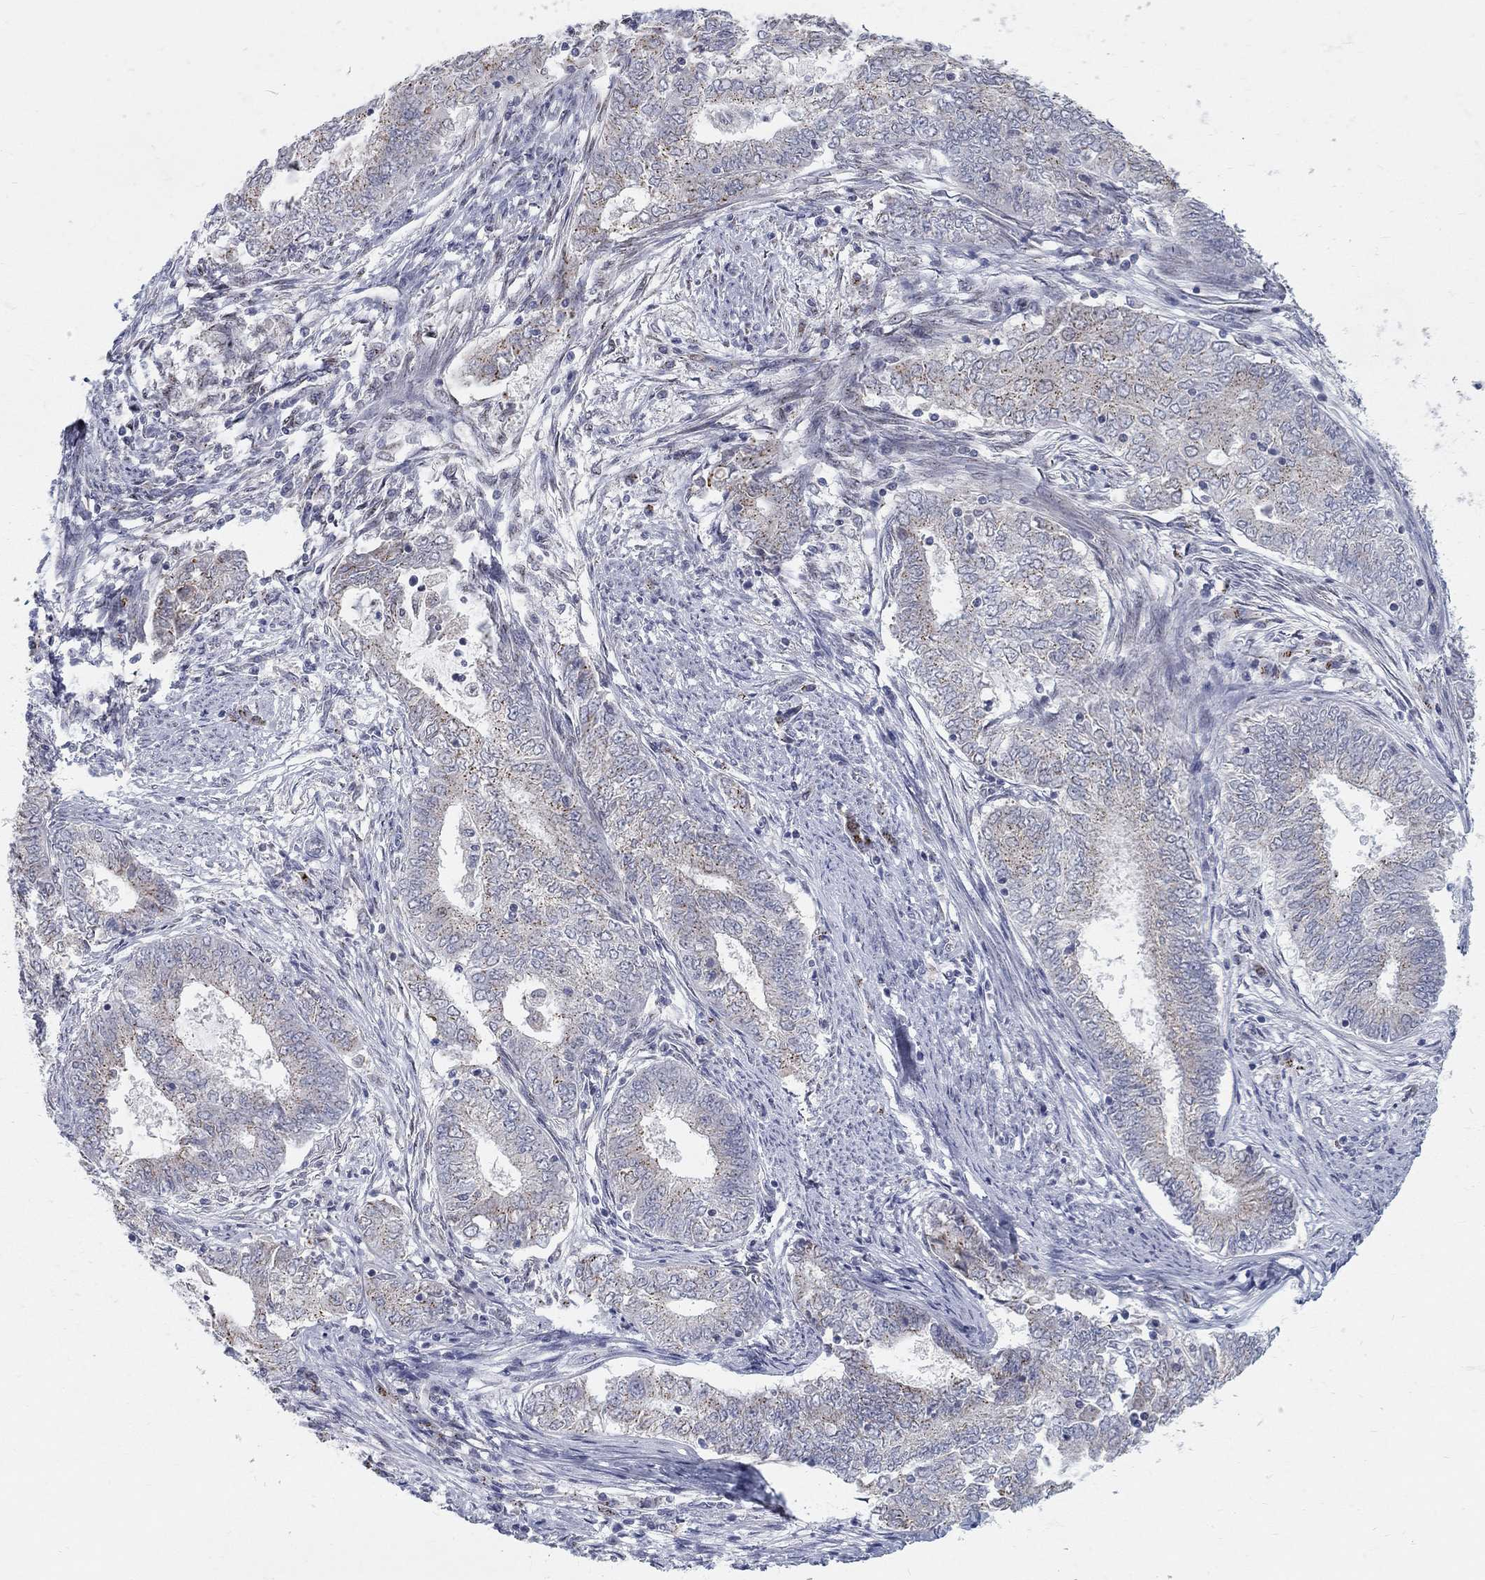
{"staining": {"intensity": "moderate", "quantity": "<25%", "location": "cytoplasmic/membranous"}, "tissue": "endometrial cancer", "cell_type": "Tumor cells", "image_type": "cancer", "snomed": [{"axis": "morphology", "description": "Adenocarcinoma, NOS"}, {"axis": "topography", "description": "Endometrium"}], "caption": "Immunohistochemistry (IHC) of human adenocarcinoma (endometrial) exhibits low levels of moderate cytoplasmic/membranous expression in about <25% of tumor cells. (Stains: DAB in brown, nuclei in blue, Microscopy: brightfield microscopy at high magnification).", "gene": "PANK3", "patient": {"sex": "female", "age": 62}}